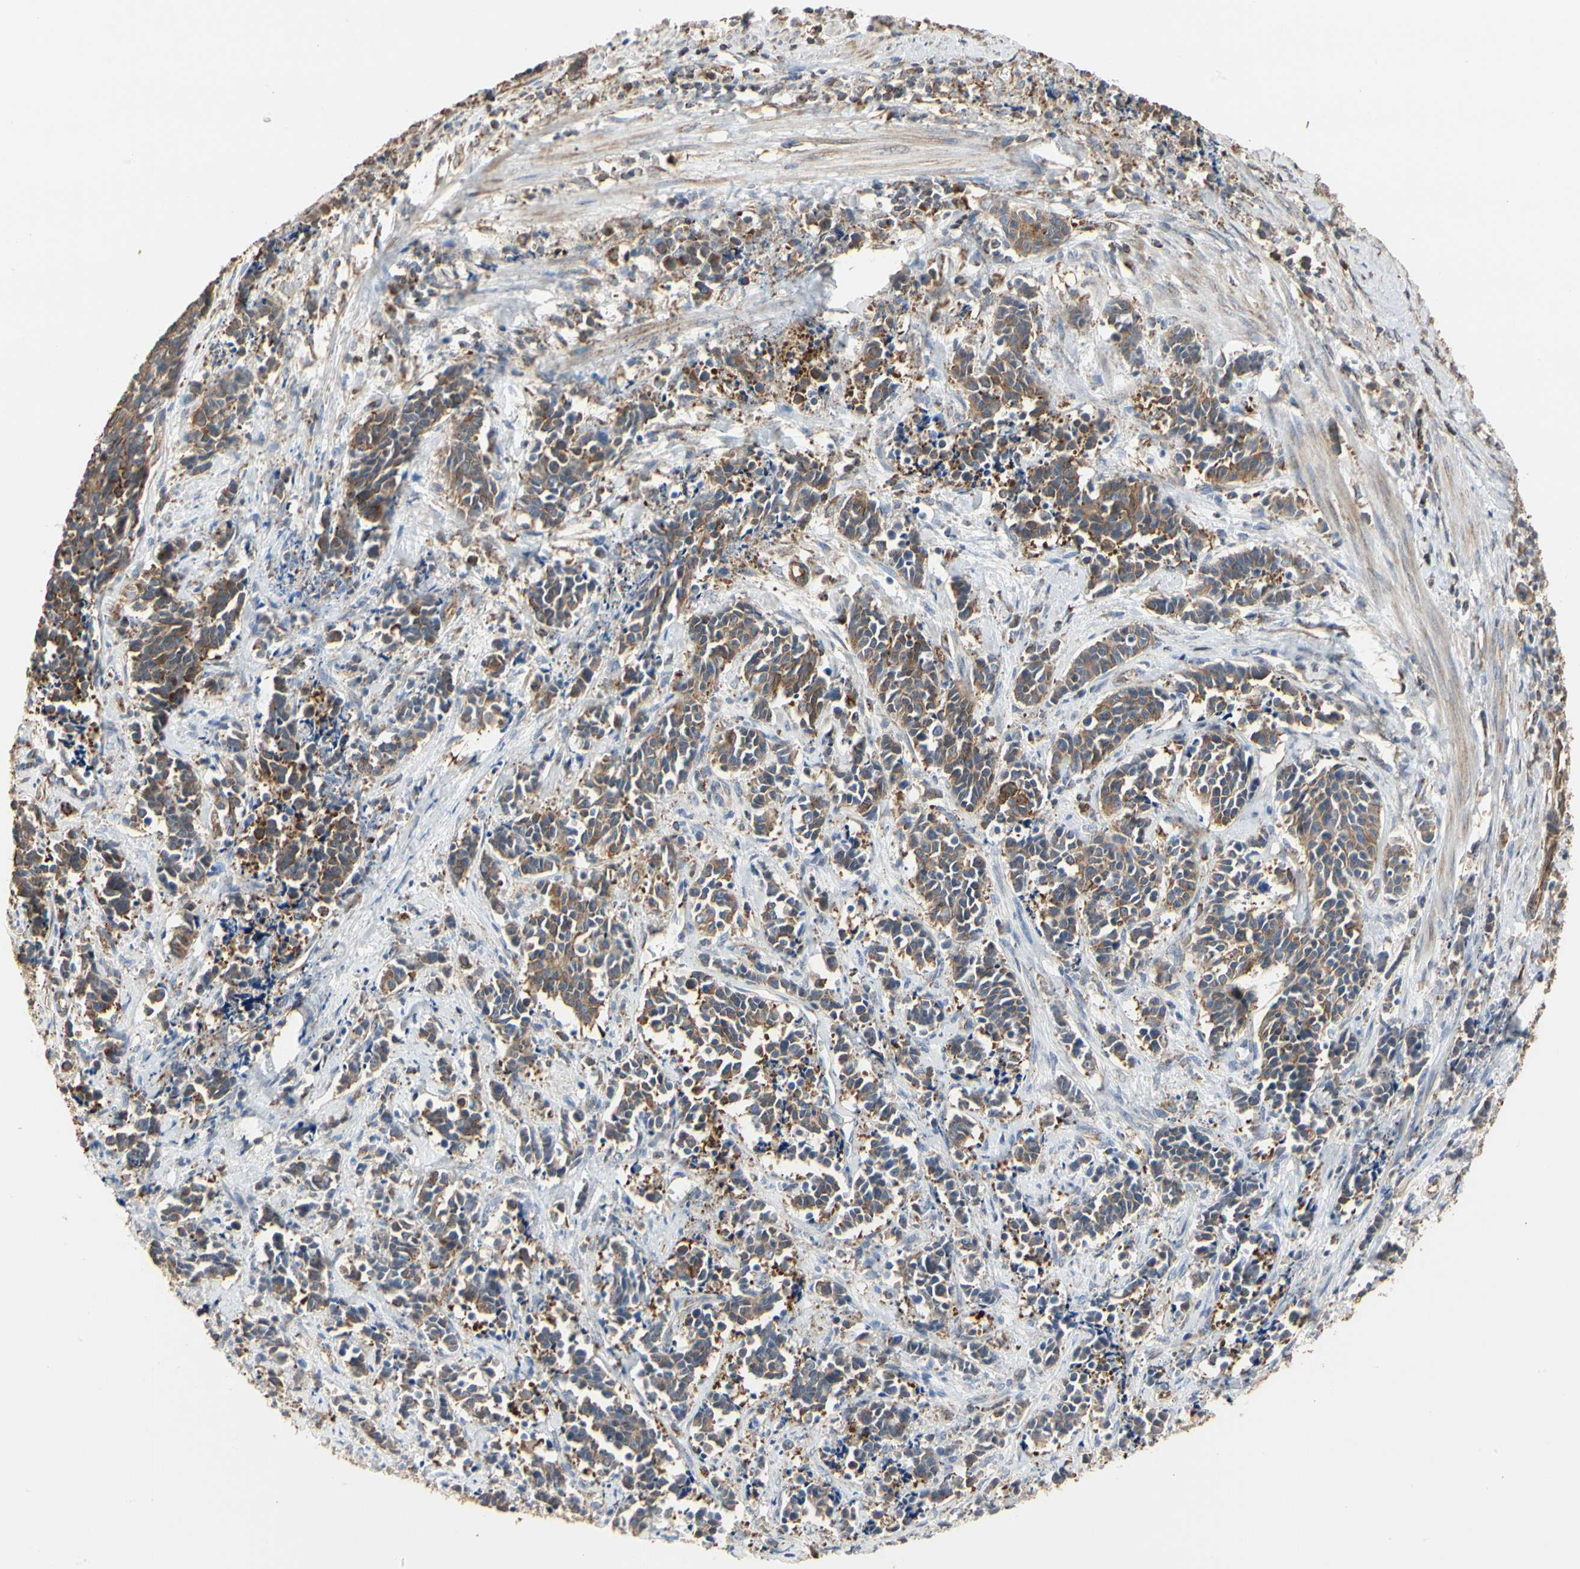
{"staining": {"intensity": "weak", "quantity": "25%-75%", "location": "cytoplasmic/membranous"}, "tissue": "cervical cancer", "cell_type": "Tumor cells", "image_type": "cancer", "snomed": [{"axis": "morphology", "description": "Squamous cell carcinoma, NOS"}, {"axis": "topography", "description": "Cervix"}], "caption": "This micrograph exhibits IHC staining of human cervical cancer, with low weak cytoplasmic/membranous staining in about 25%-75% of tumor cells.", "gene": "TUBA1A", "patient": {"sex": "female", "age": 33}}